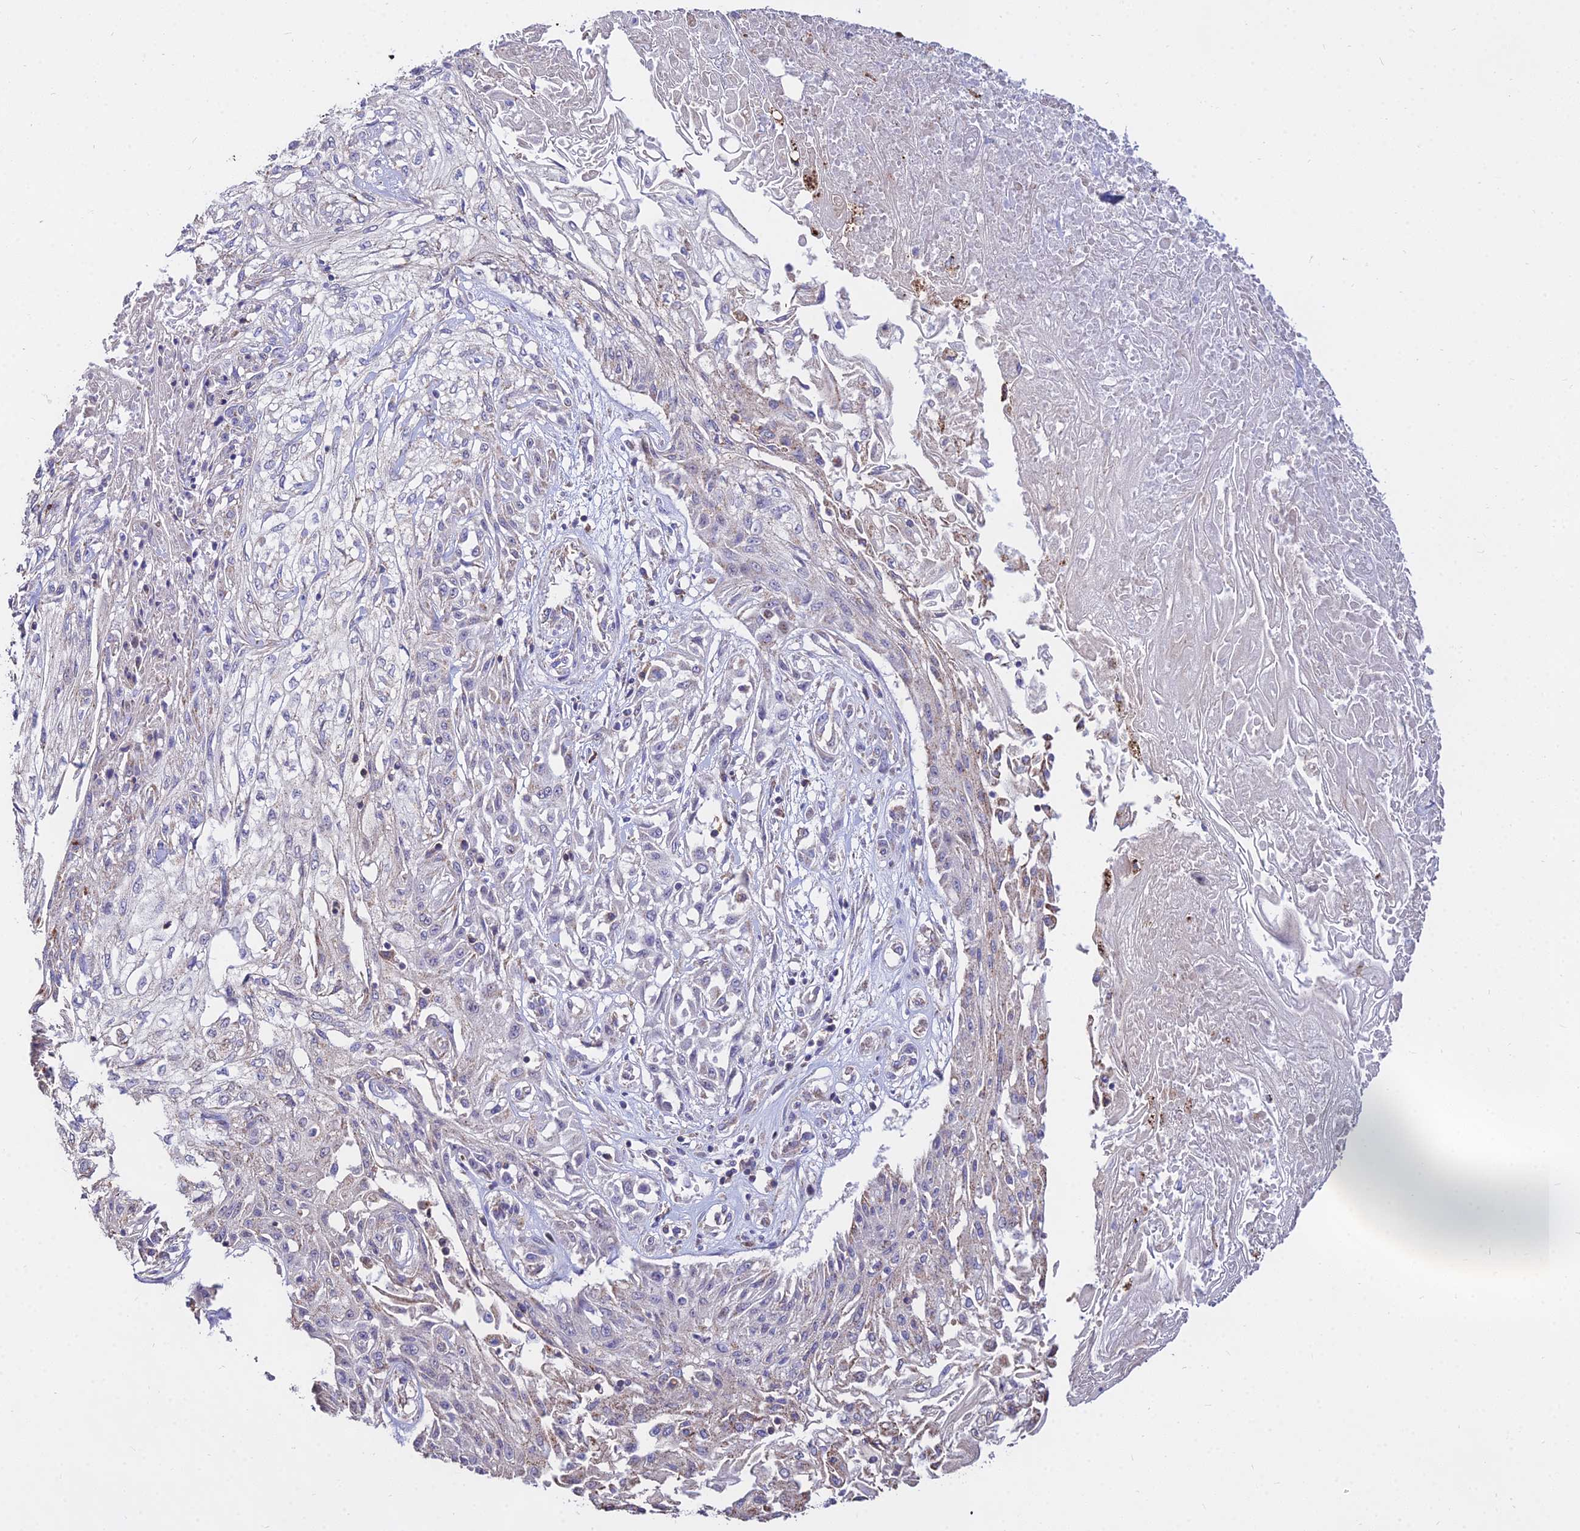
{"staining": {"intensity": "negative", "quantity": "none", "location": "none"}, "tissue": "skin cancer", "cell_type": "Tumor cells", "image_type": "cancer", "snomed": [{"axis": "morphology", "description": "Squamous cell carcinoma, NOS"}, {"axis": "morphology", "description": "Squamous cell carcinoma, metastatic, NOS"}, {"axis": "topography", "description": "Skin"}, {"axis": "topography", "description": "Lymph node"}], "caption": "Immunohistochemistry micrograph of human skin cancer (metastatic squamous cell carcinoma) stained for a protein (brown), which displays no expression in tumor cells. (DAB immunohistochemistry (IHC), high magnification).", "gene": "PNLIPRP3", "patient": {"sex": "male", "age": 75}}